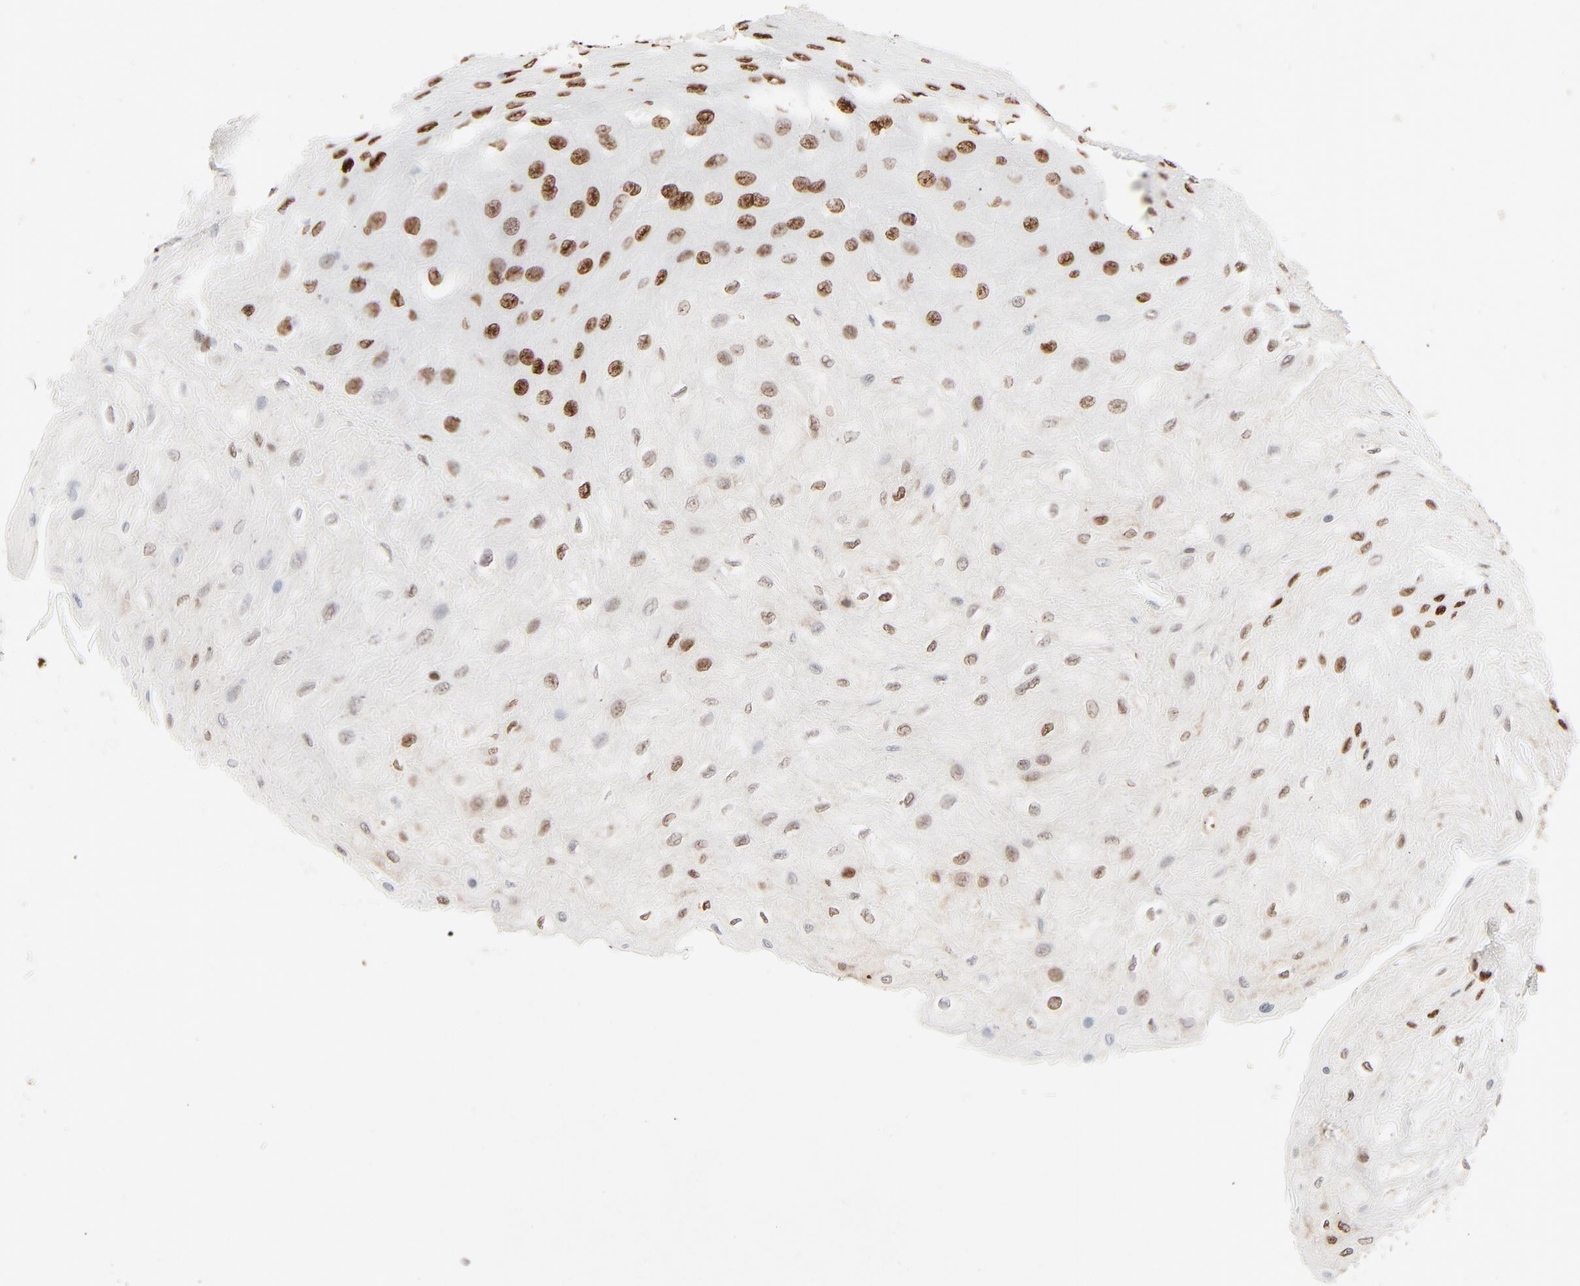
{"staining": {"intensity": "strong", "quantity": ">75%", "location": "nuclear"}, "tissue": "esophagus", "cell_type": "Squamous epithelial cells", "image_type": "normal", "snomed": [{"axis": "morphology", "description": "Normal tissue, NOS"}, {"axis": "topography", "description": "Esophagus"}], "caption": "IHC histopathology image of benign esophagus stained for a protein (brown), which demonstrates high levels of strong nuclear positivity in approximately >75% of squamous epithelial cells.", "gene": "HMGB1", "patient": {"sex": "female", "age": 72}}